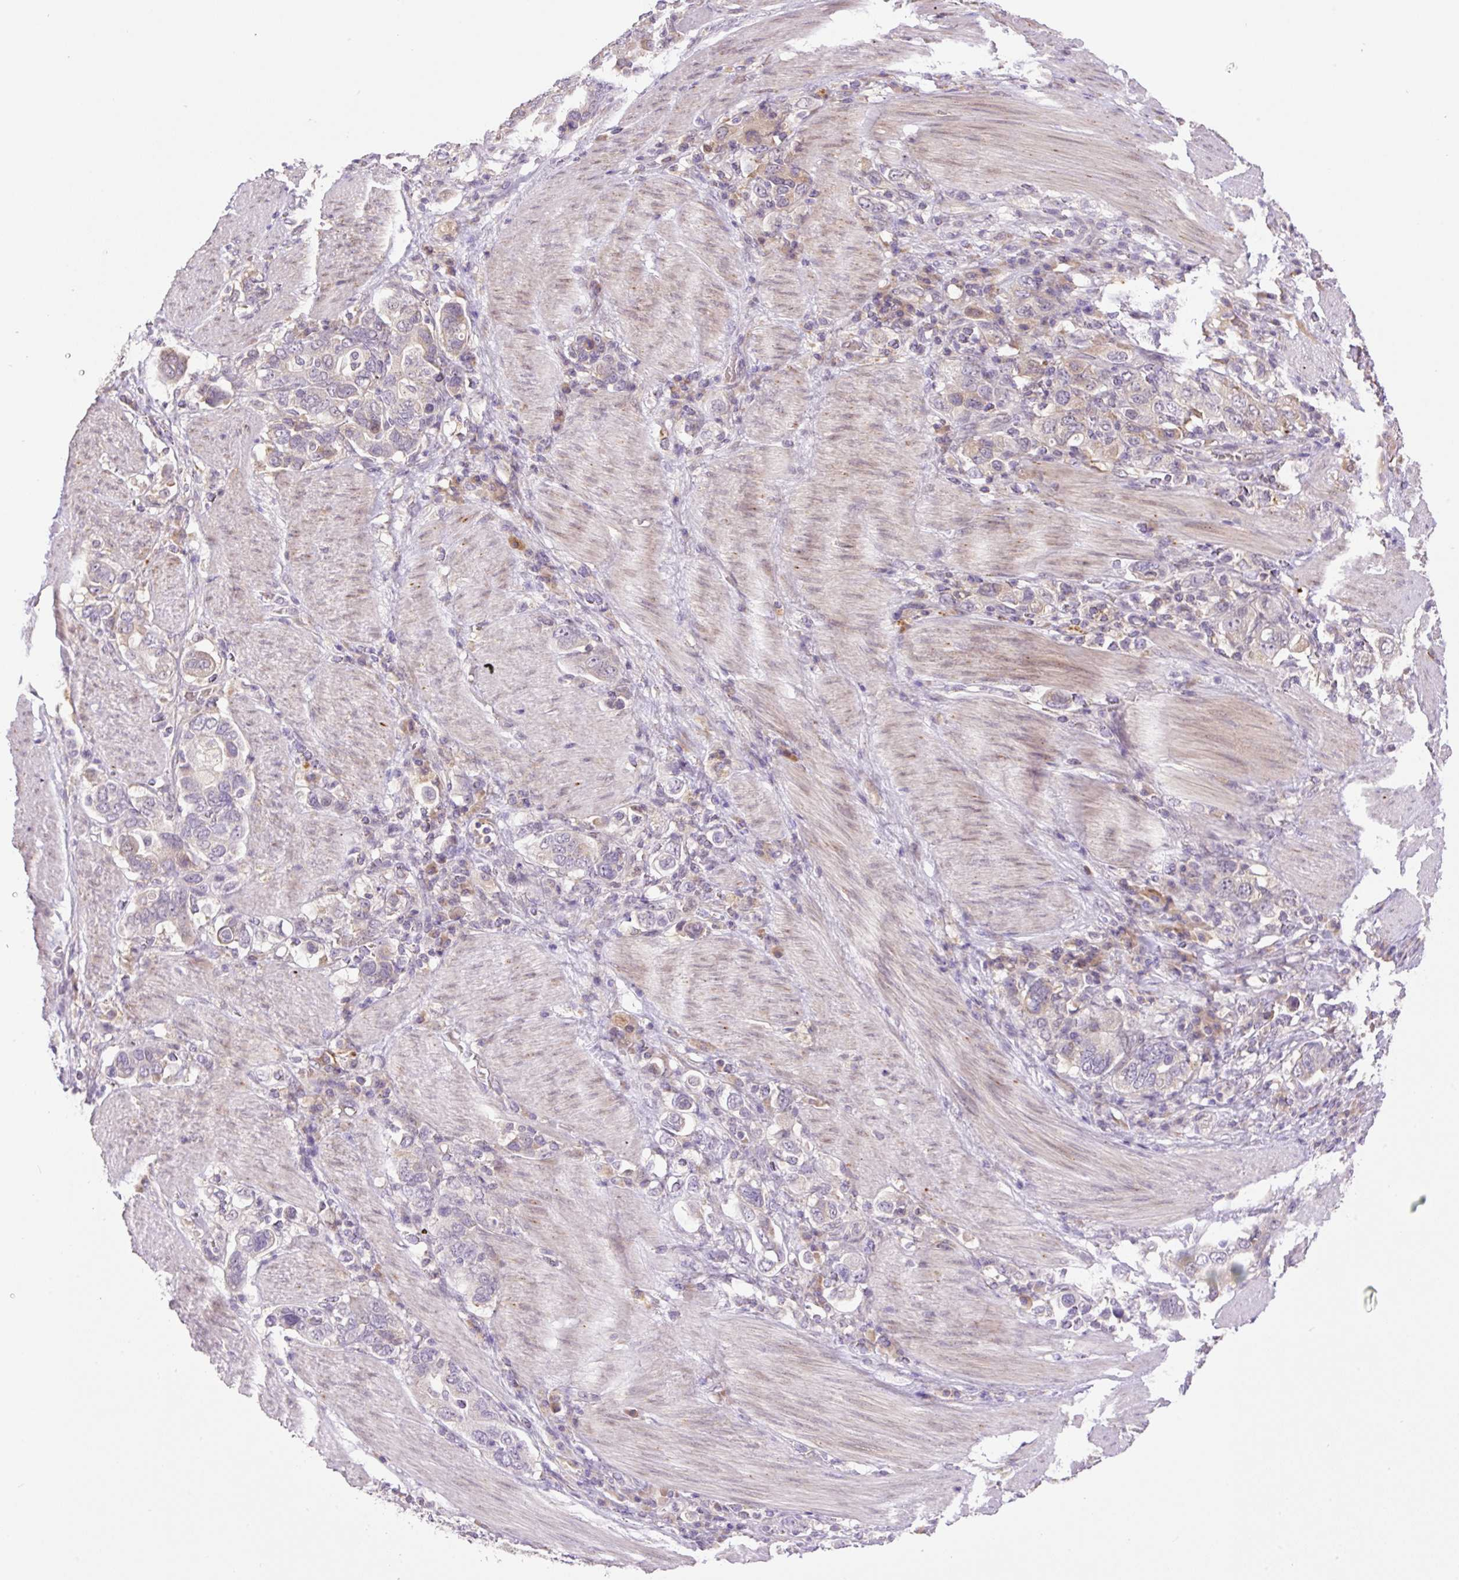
{"staining": {"intensity": "negative", "quantity": "none", "location": "none"}, "tissue": "stomach cancer", "cell_type": "Tumor cells", "image_type": "cancer", "snomed": [{"axis": "morphology", "description": "Adenocarcinoma, NOS"}, {"axis": "topography", "description": "Stomach, upper"}, {"axis": "topography", "description": "Stomach"}], "caption": "This is an IHC histopathology image of human stomach cancer. There is no expression in tumor cells.", "gene": "HABP4", "patient": {"sex": "male", "age": 62}}